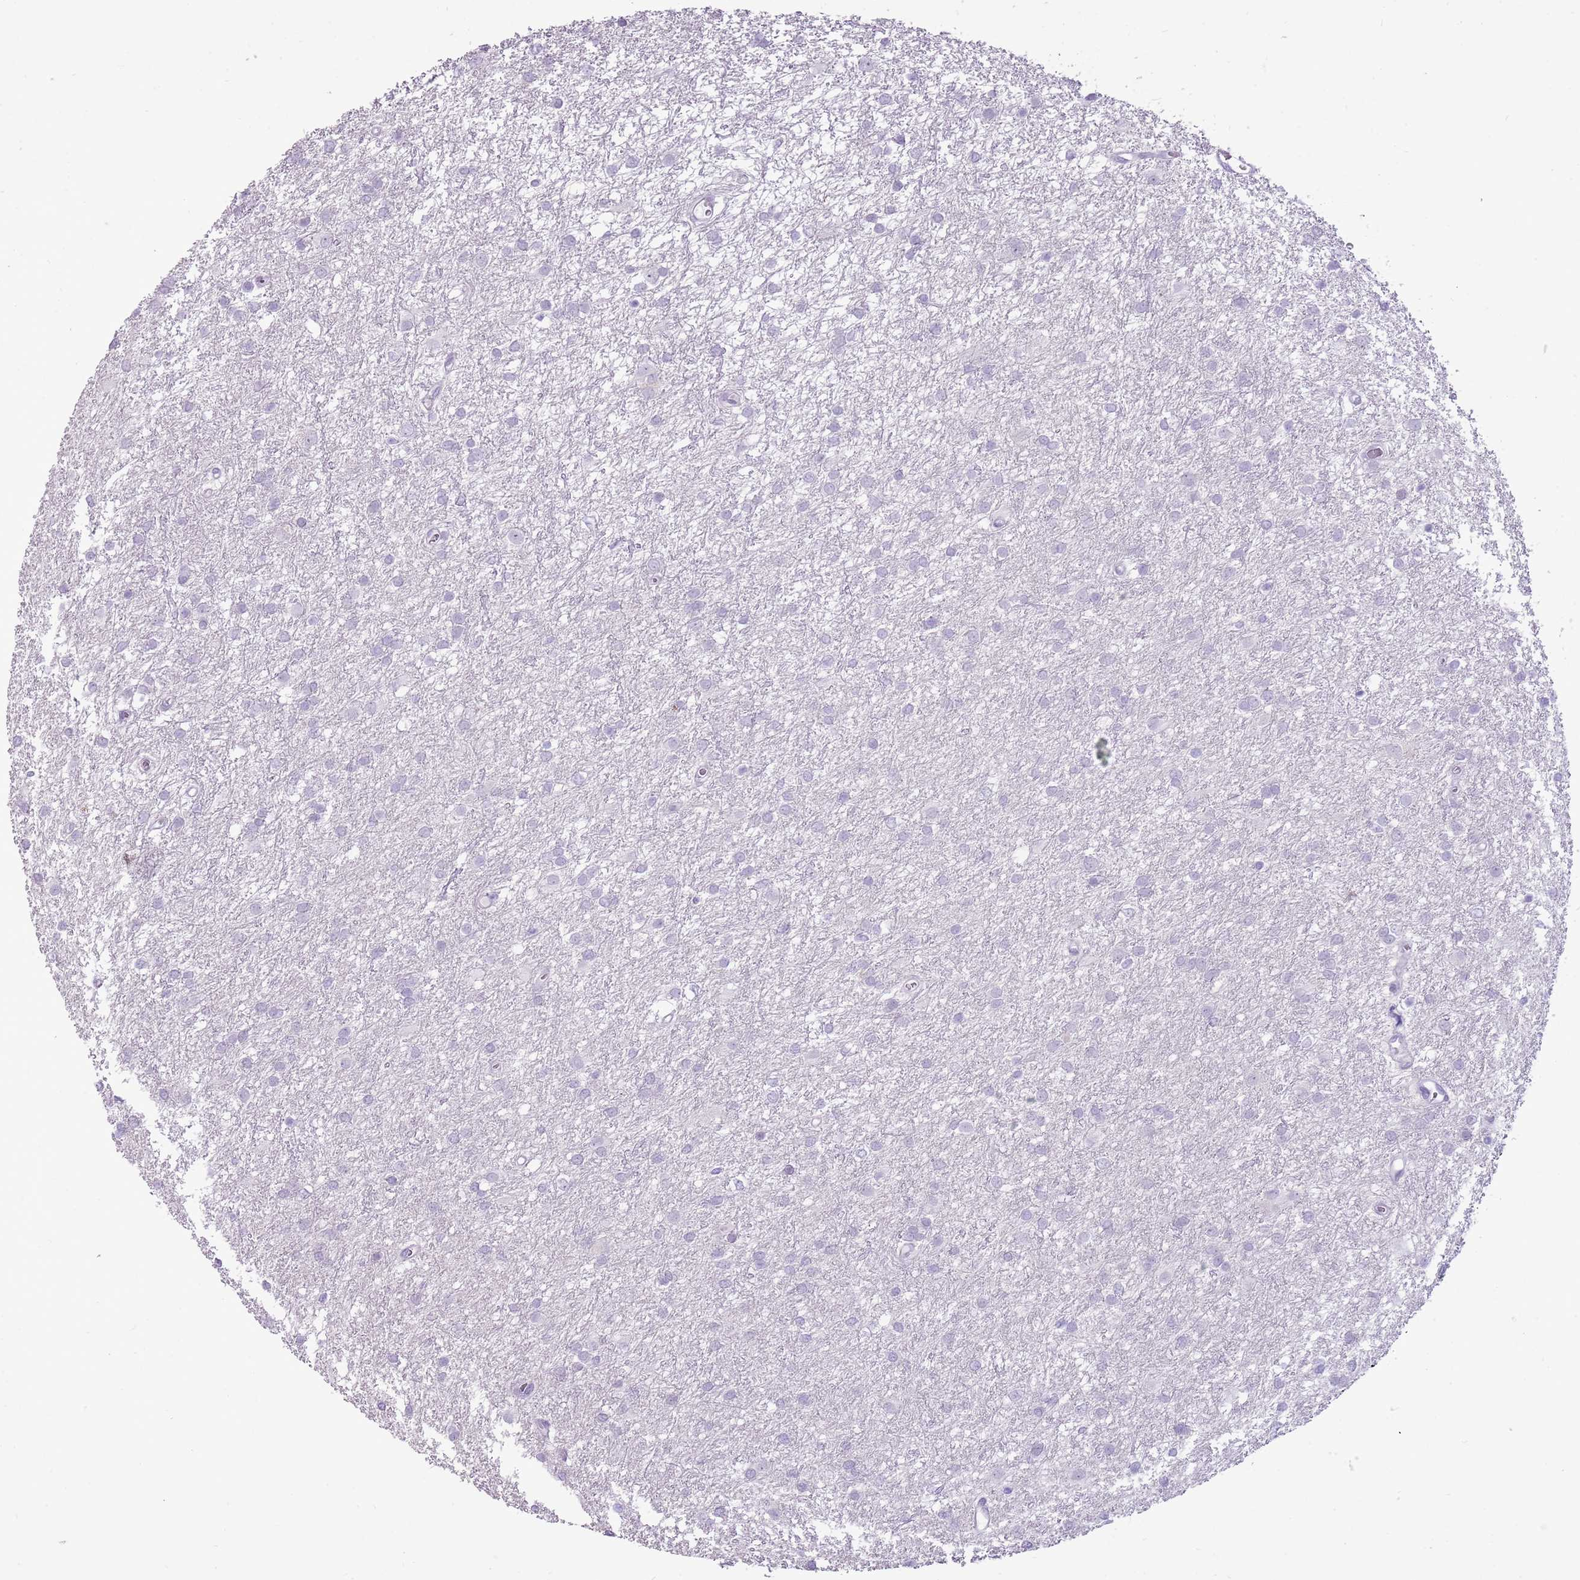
{"staining": {"intensity": "negative", "quantity": "none", "location": "none"}, "tissue": "glioma", "cell_type": "Tumor cells", "image_type": "cancer", "snomed": [{"axis": "morphology", "description": "Glioma, malignant, High grade"}, {"axis": "topography", "description": "Brain"}], "caption": "Immunohistochemical staining of glioma displays no significant expression in tumor cells.", "gene": "RPL3L", "patient": {"sex": "female", "age": 50}}